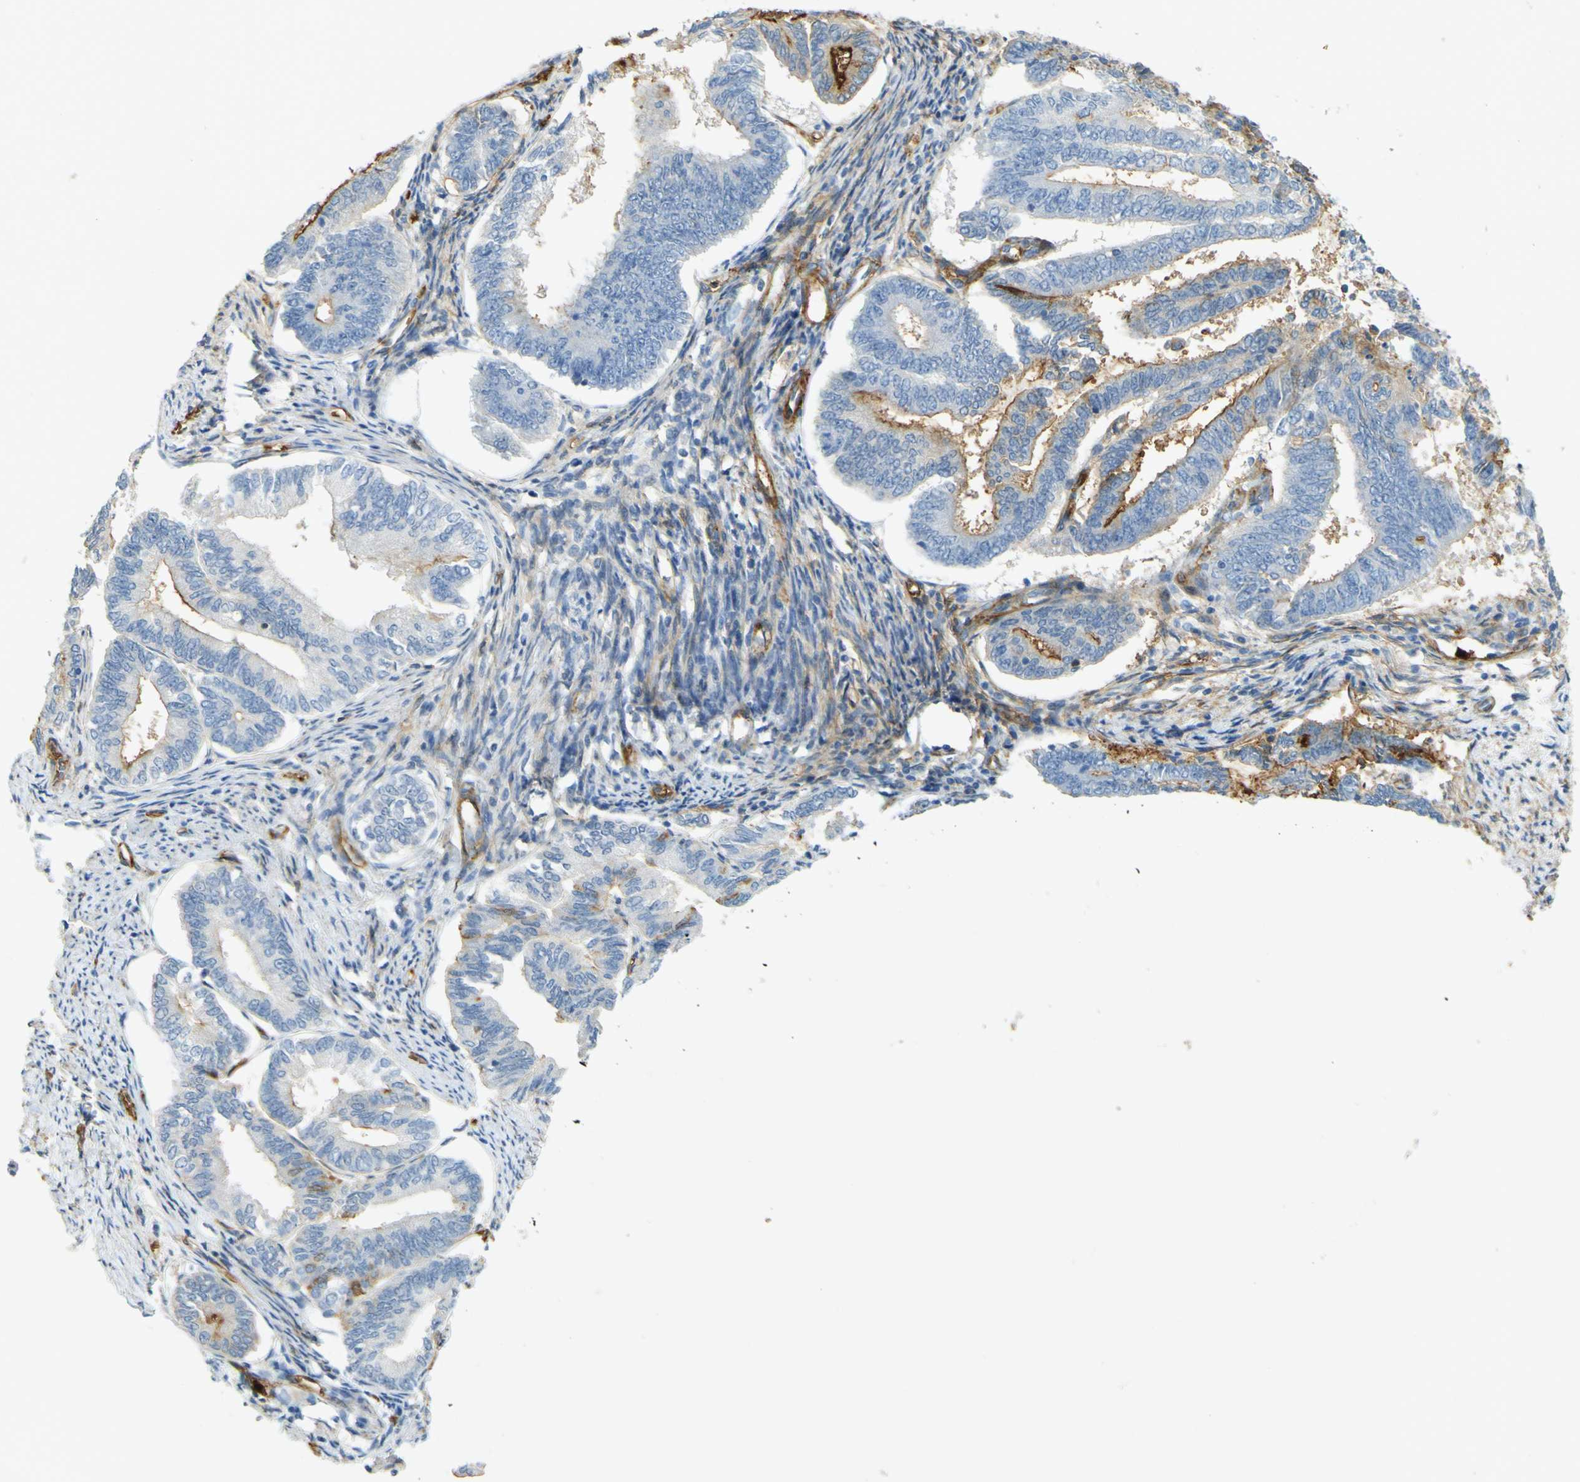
{"staining": {"intensity": "moderate", "quantity": "25%-75%", "location": "cytoplasmic/membranous"}, "tissue": "endometrial cancer", "cell_type": "Tumor cells", "image_type": "cancer", "snomed": [{"axis": "morphology", "description": "Adenocarcinoma, NOS"}, {"axis": "topography", "description": "Endometrium"}], "caption": "Immunohistochemical staining of endometrial cancer shows moderate cytoplasmic/membranous protein staining in approximately 25%-75% of tumor cells. (brown staining indicates protein expression, while blue staining denotes nuclei).", "gene": "PLXDC1", "patient": {"sex": "female", "age": 86}}